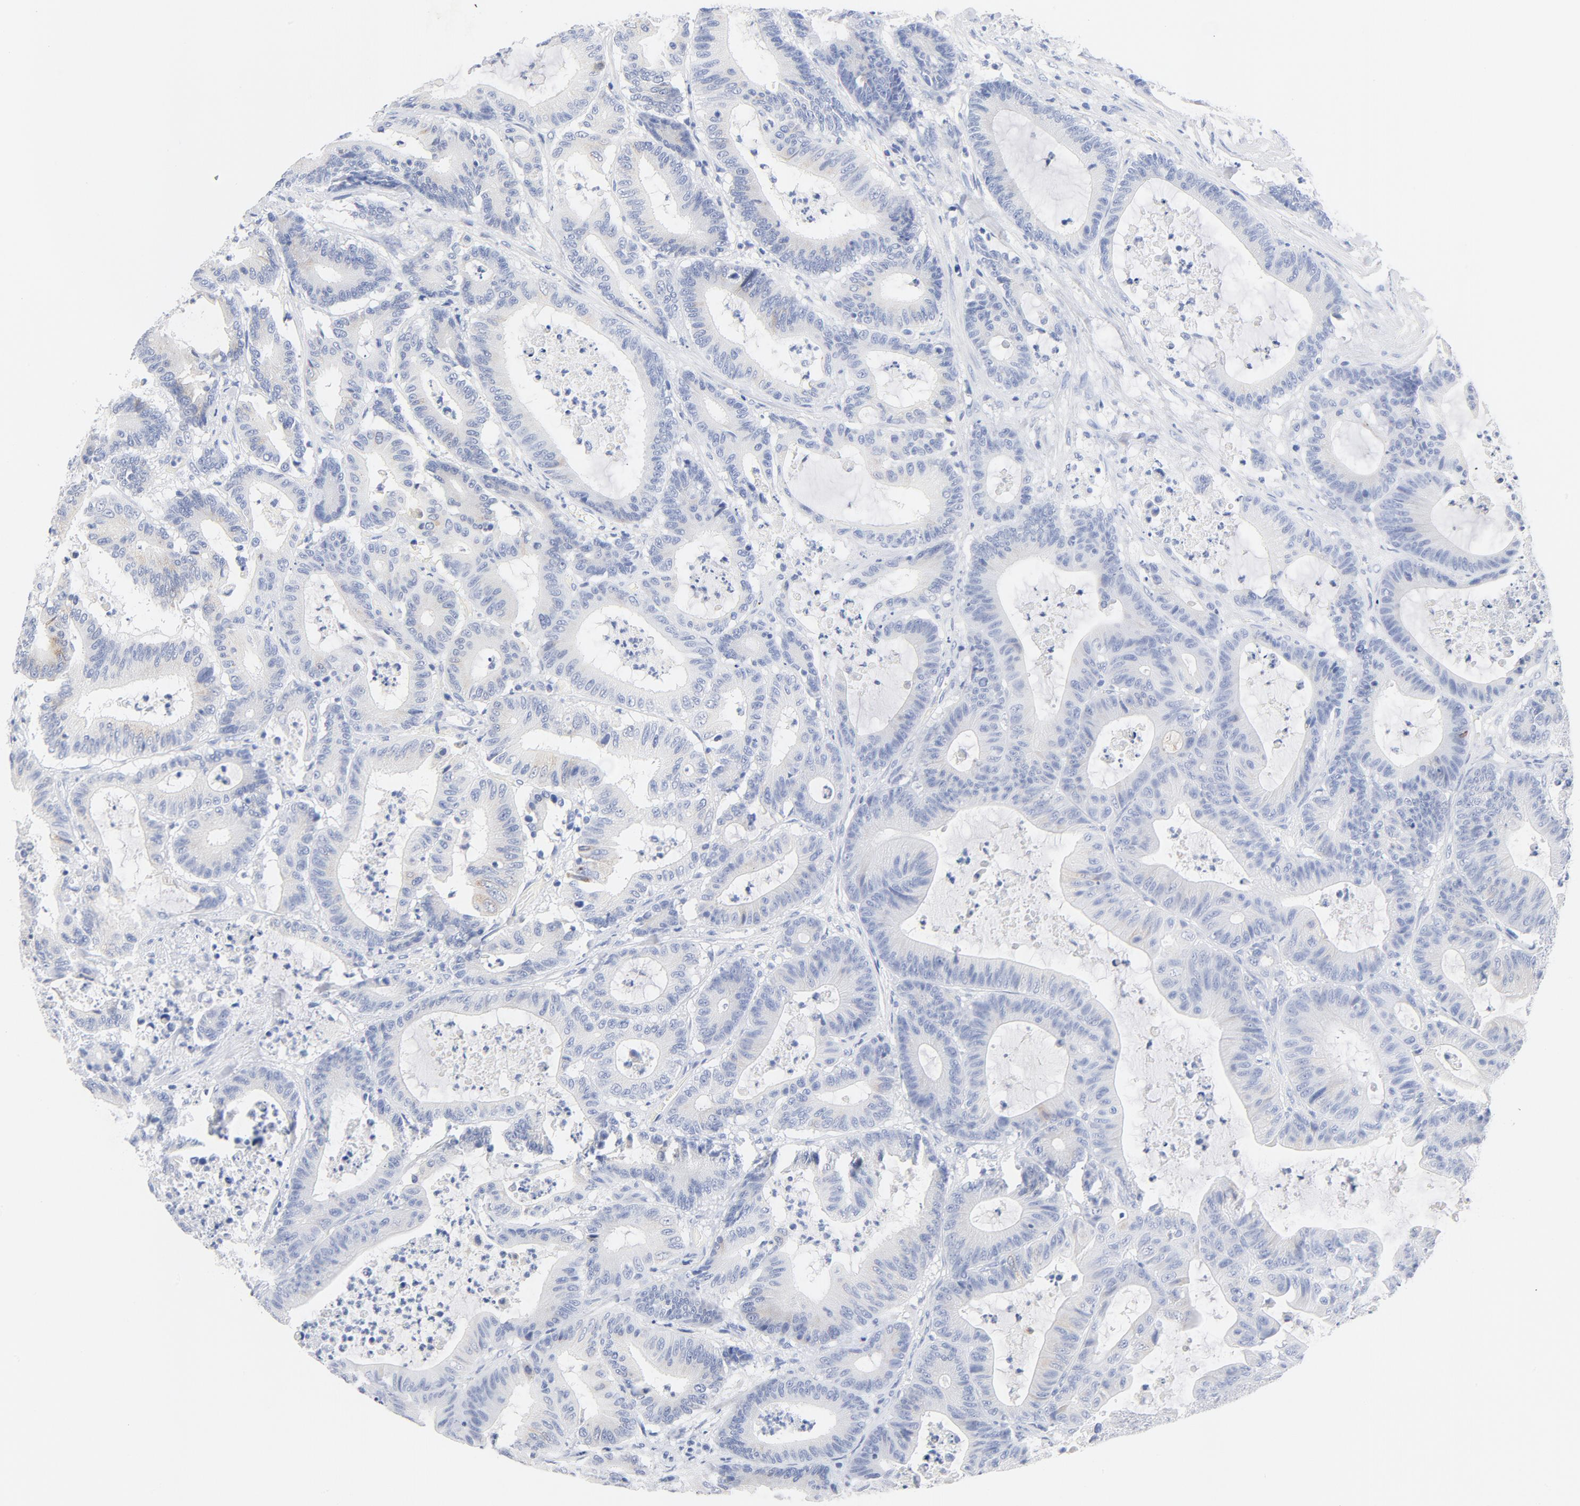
{"staining": {"intensity": "negative", "quantity": "none", "location": "none"}, "tissue": "colorectal cancer", "cell_type": "Tumor cells", "image_type": "cancer", "snomed": [{"axis": "morphology", "description": "Adenocarcinoma, NOS"}, {"axis": "topography", "description": "Colon"}], "caption": "Protein analysis of colorectal cancer (adenocarcinoma) demonstrates no significant expression in tumor cells.", "gene": "FGFR3", "patient": {"sex": "female", "age": 84}}